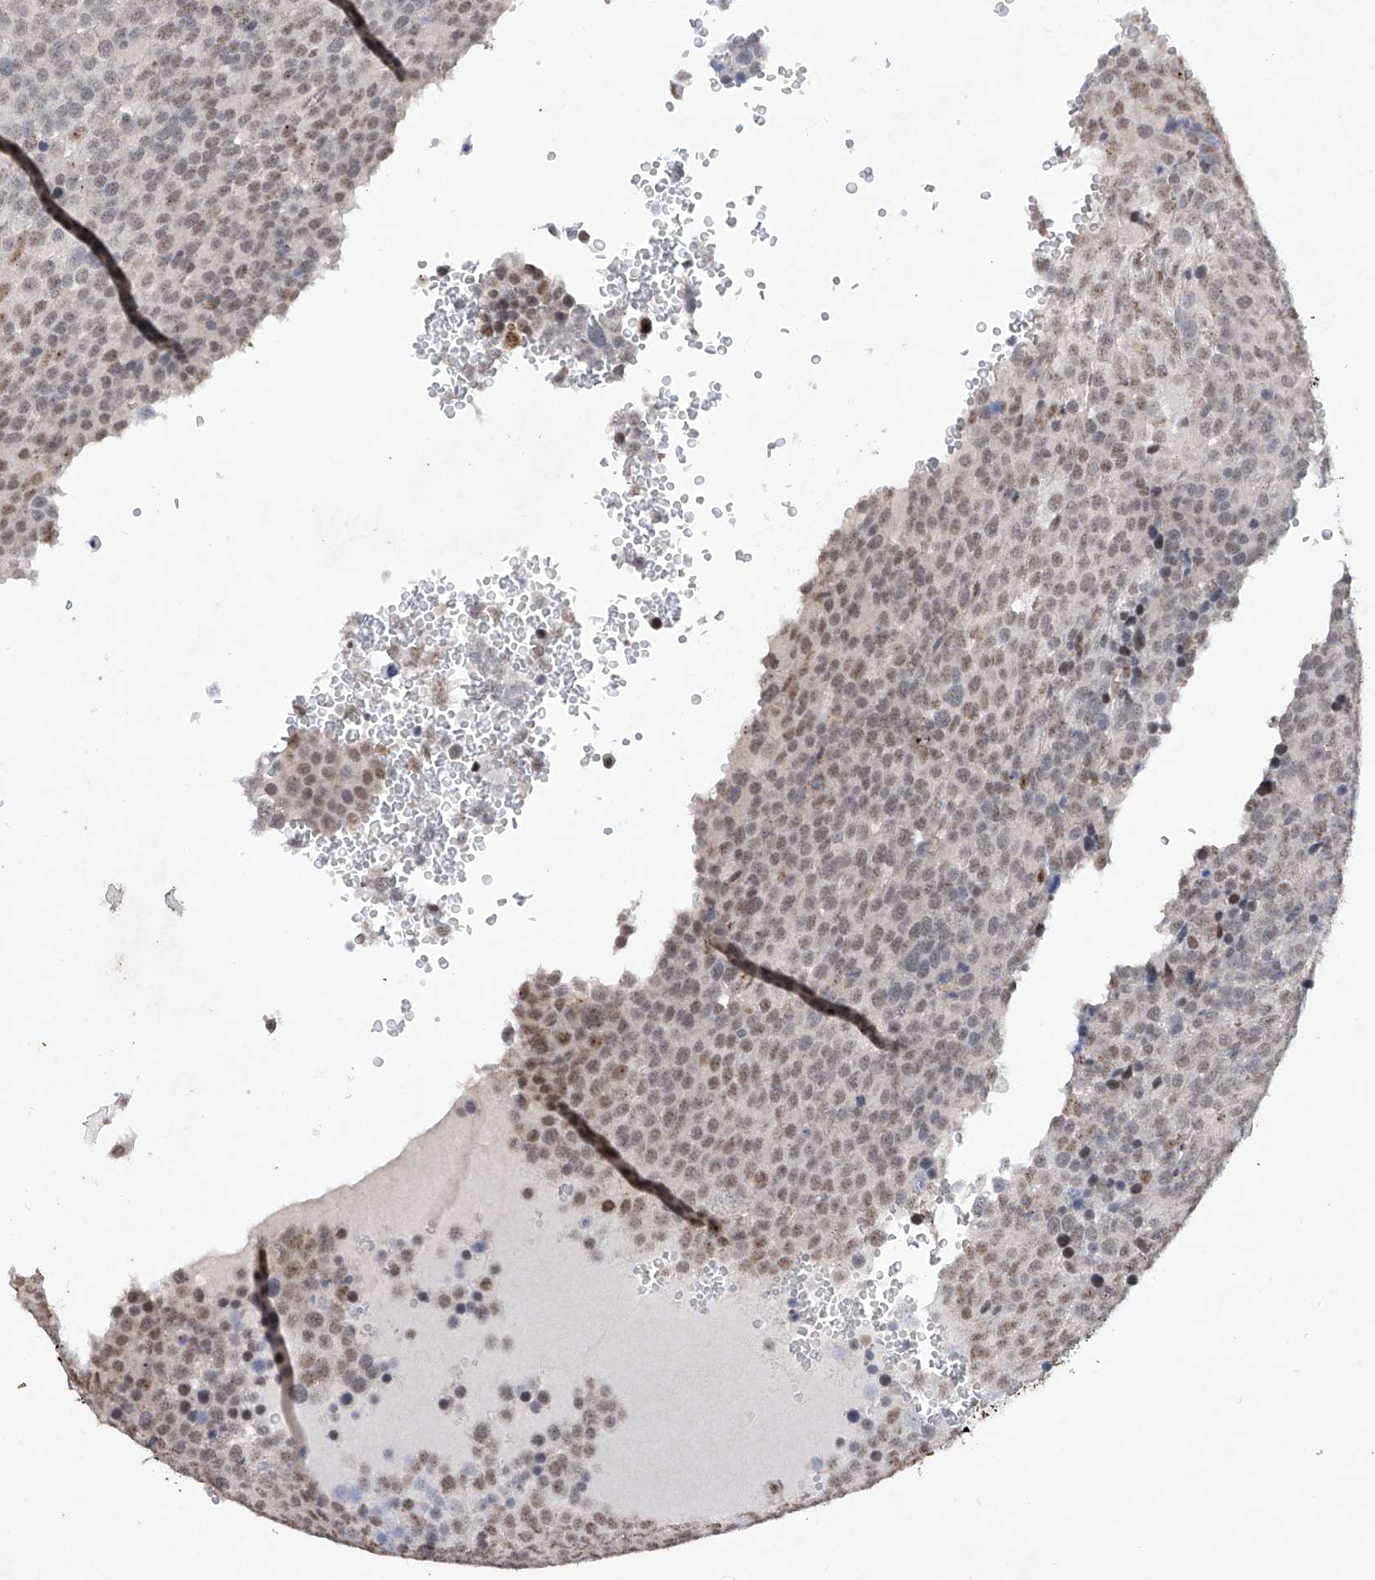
{"staining": {"intensity": "weak", "quantity": "25%-75%", "location": "nuclear"}, "tissue": "testis cancer", "cell_type": "Tumor cells", "image_type": "cancer", "snomed": [{"axis": "morphology", "description": "Seminoma, NOS"}, {"axis": "topography", "description": "Testis"}], "caption": "Testis cancer (seminoma) stained with immunohistochemistry (IHC) shows weak nuclear staining in about 25%-75% of tumor cells.", "gene": "NFATC4", "patient": {"sex": "male", "age": 71}}